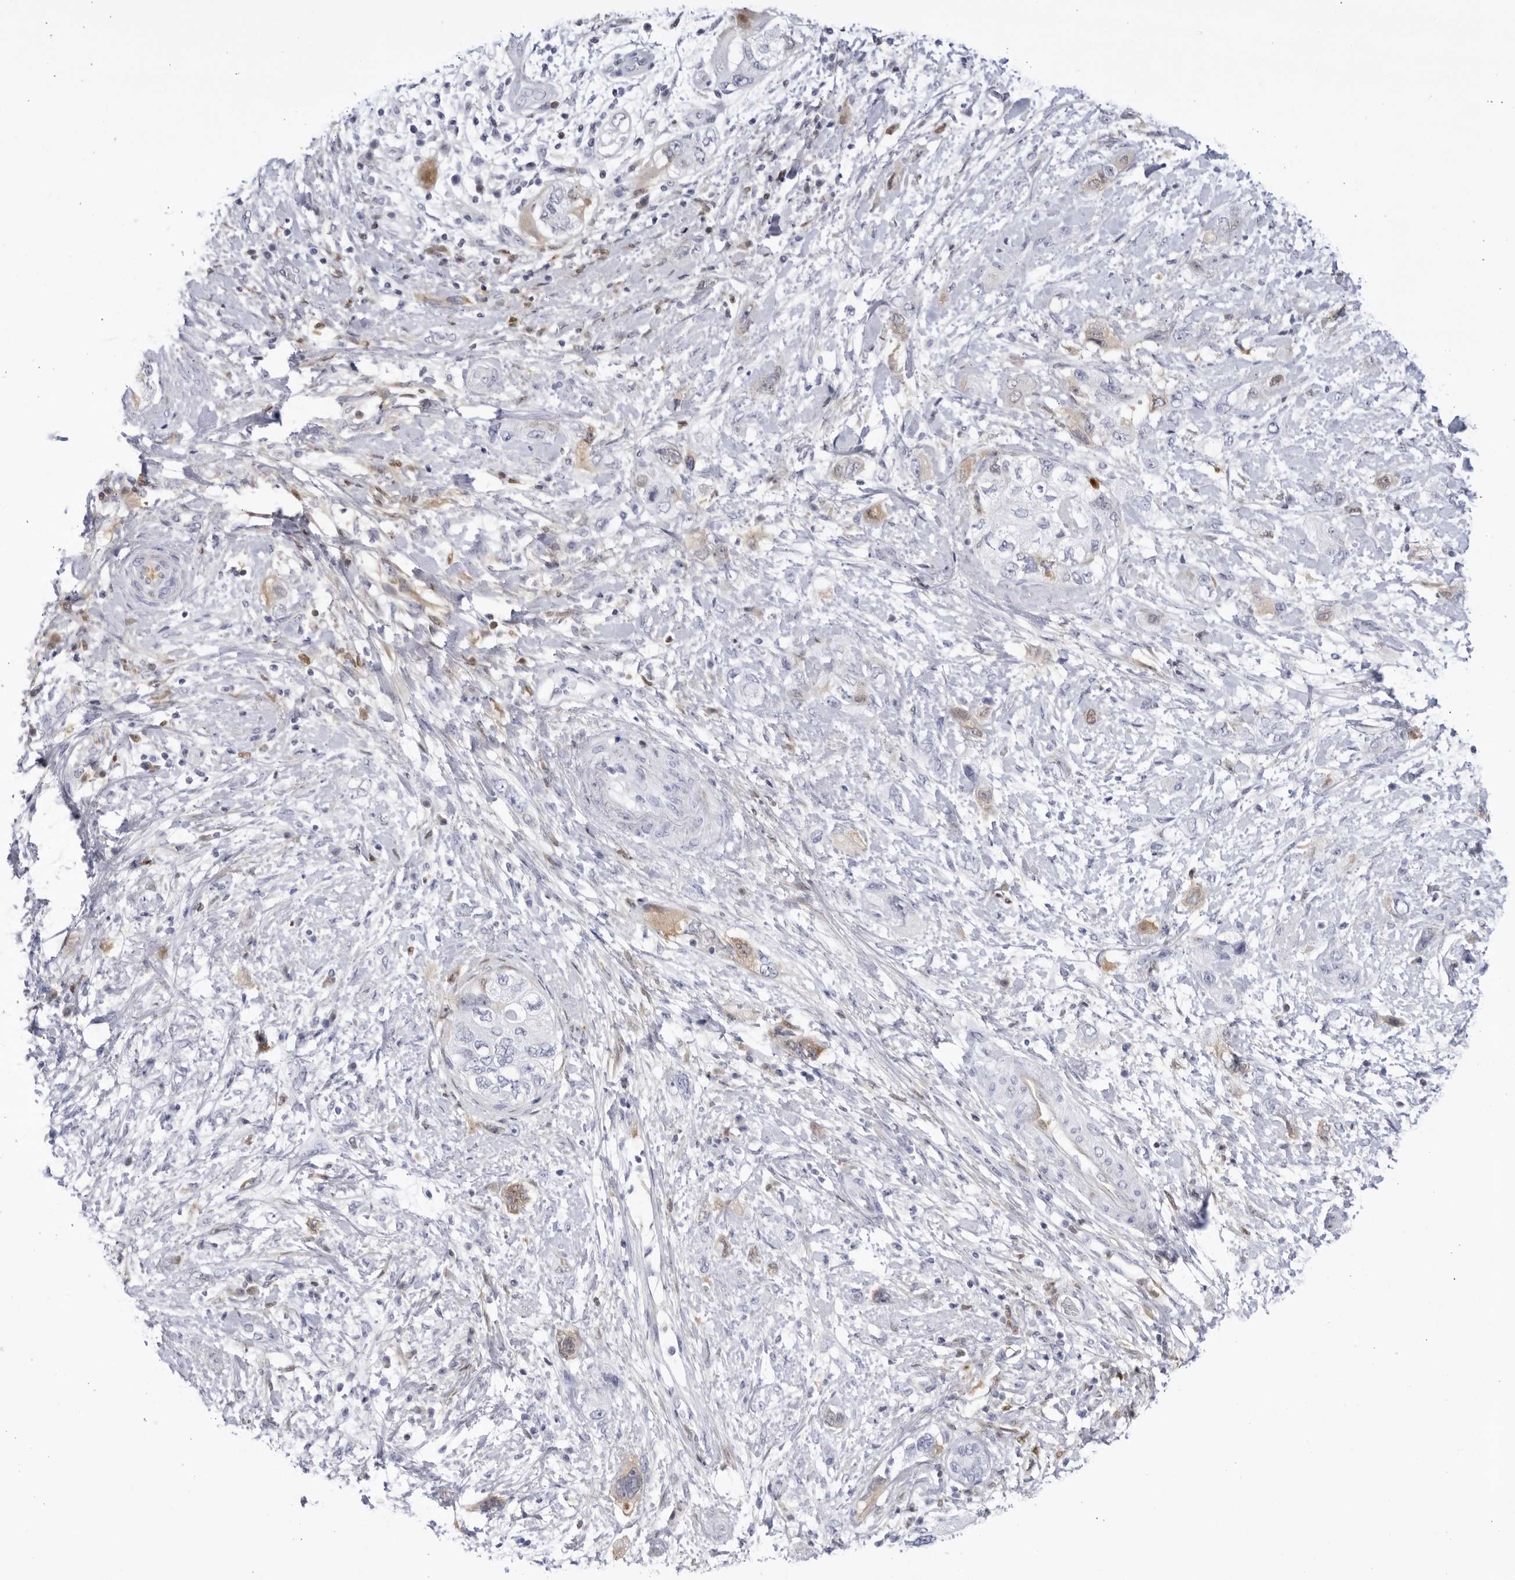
{"staining": {"intensity": "moderate", "quantity": "<25%", "location": "cytoplasmic/membranous"}, "tissue": "pancreatic cancer", "cell_type": "Tumor cells", "image_type": "cancer", "snomed": [{"axis": "morphology", "description": "Adenocarcinoma, NOS"}, {"axis": "topography", "description": "Pancreas"}], "caption": "High-magnification brightfield microscopy of pancreatic adenocarcinoma stained with DAB (brown) and counterstained with hematoxylin (blue). tumor cells exhibit moderate cytoplasmic/membranous expression is identified in approximately<25% of cells.", "gene": "CNBD1", "patient": {"sex": "female", "age": 73}}